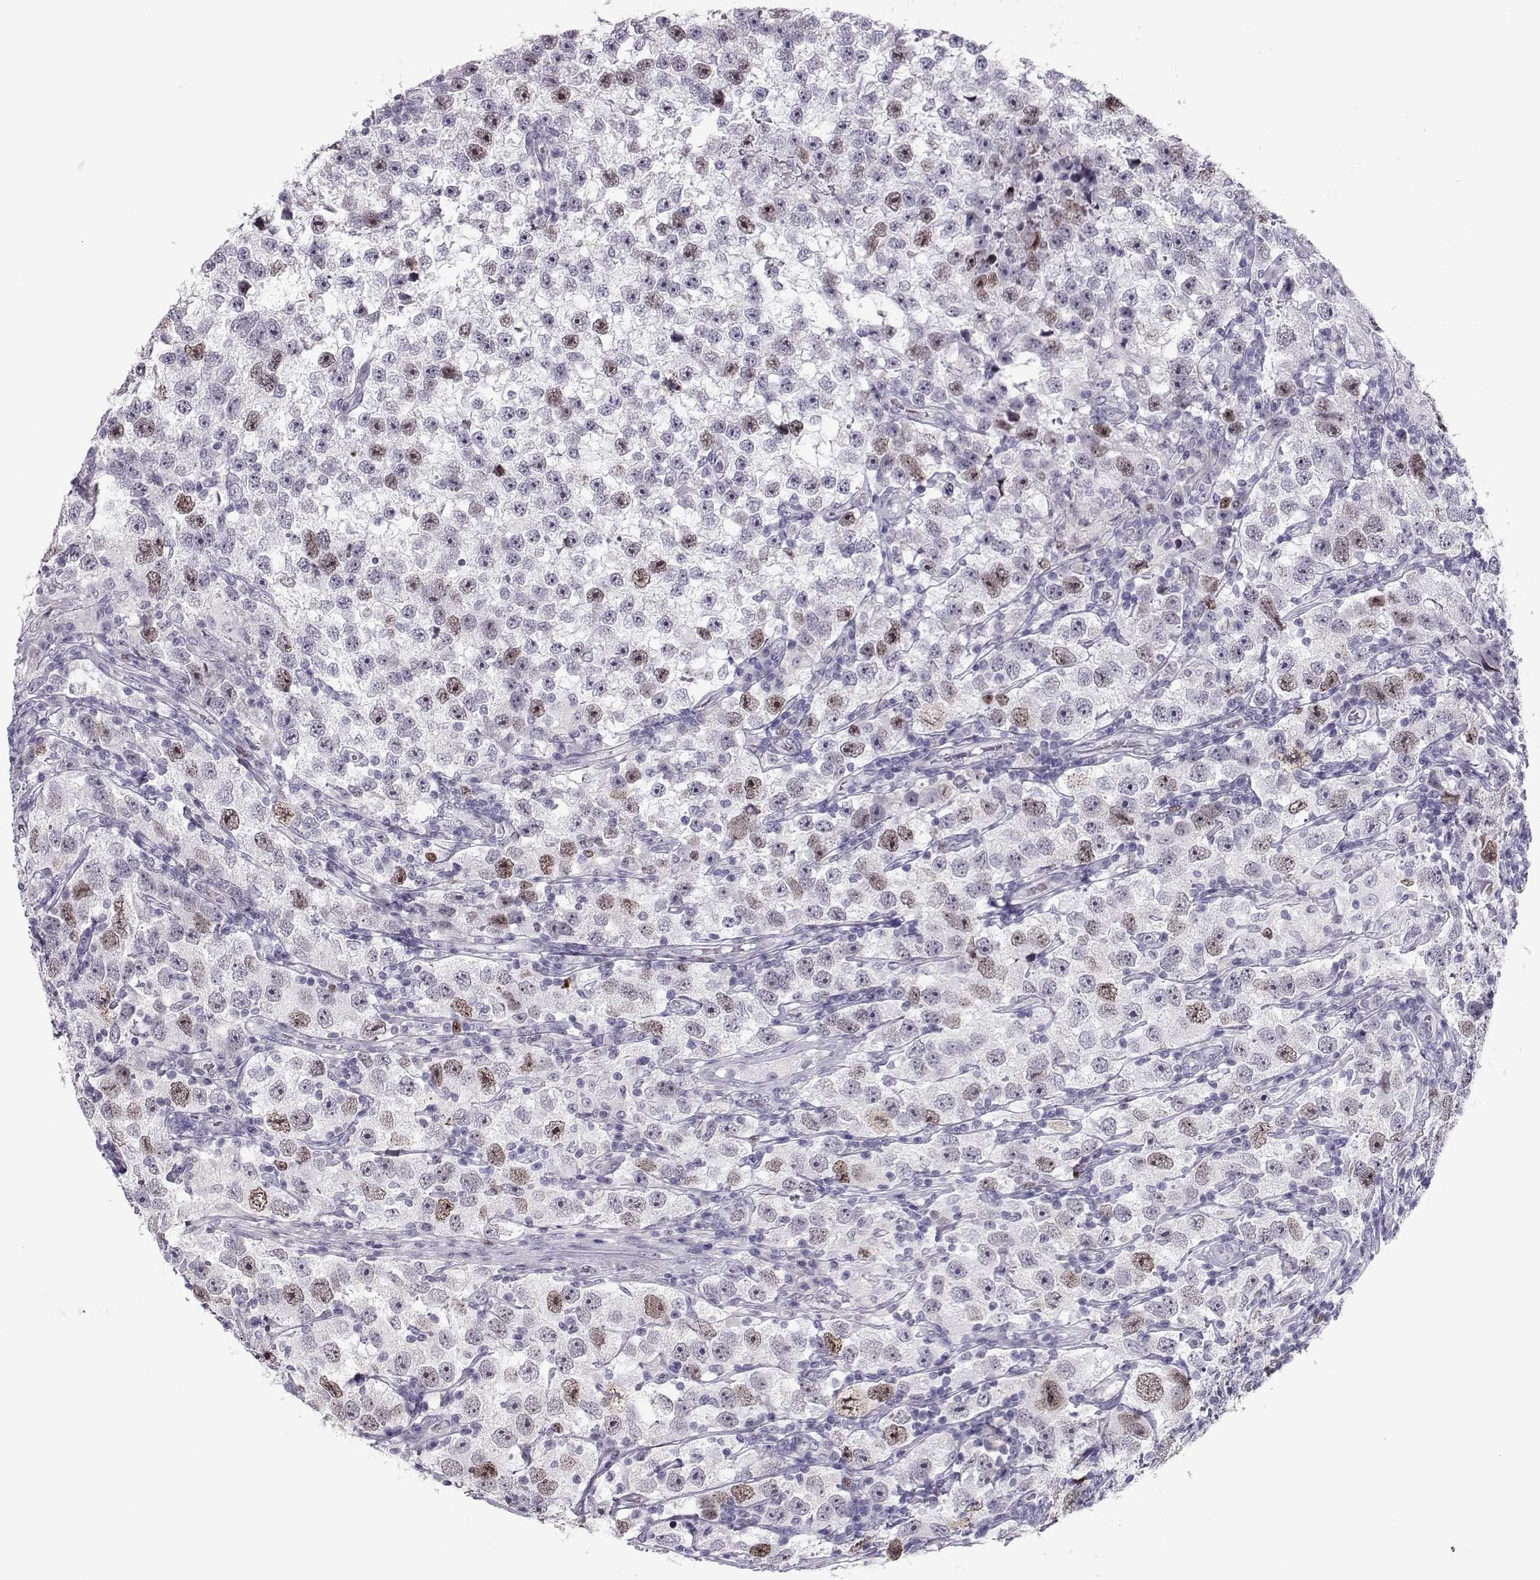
{"staining": {"intensity": "moderate", "quantity": "<25%", "location": "nuclear"}, "tissue": "testis cancer", "cell_type": "Tumor cells", "image_type": "cancer", "snomed": [{"axis": "morphology", "description": "Seminoma, NOS"}, {"axis": "topography", "description": "Testis"}], "caption": "An immunohistochemistry micrograph of neoplastic tissue is shown. Protein staining in brown shows moderate nuclear positivity in seminoma (testis) within tumor cells.", "gene": "SGO1", "patient": {"sex": "male", "age": 26}}